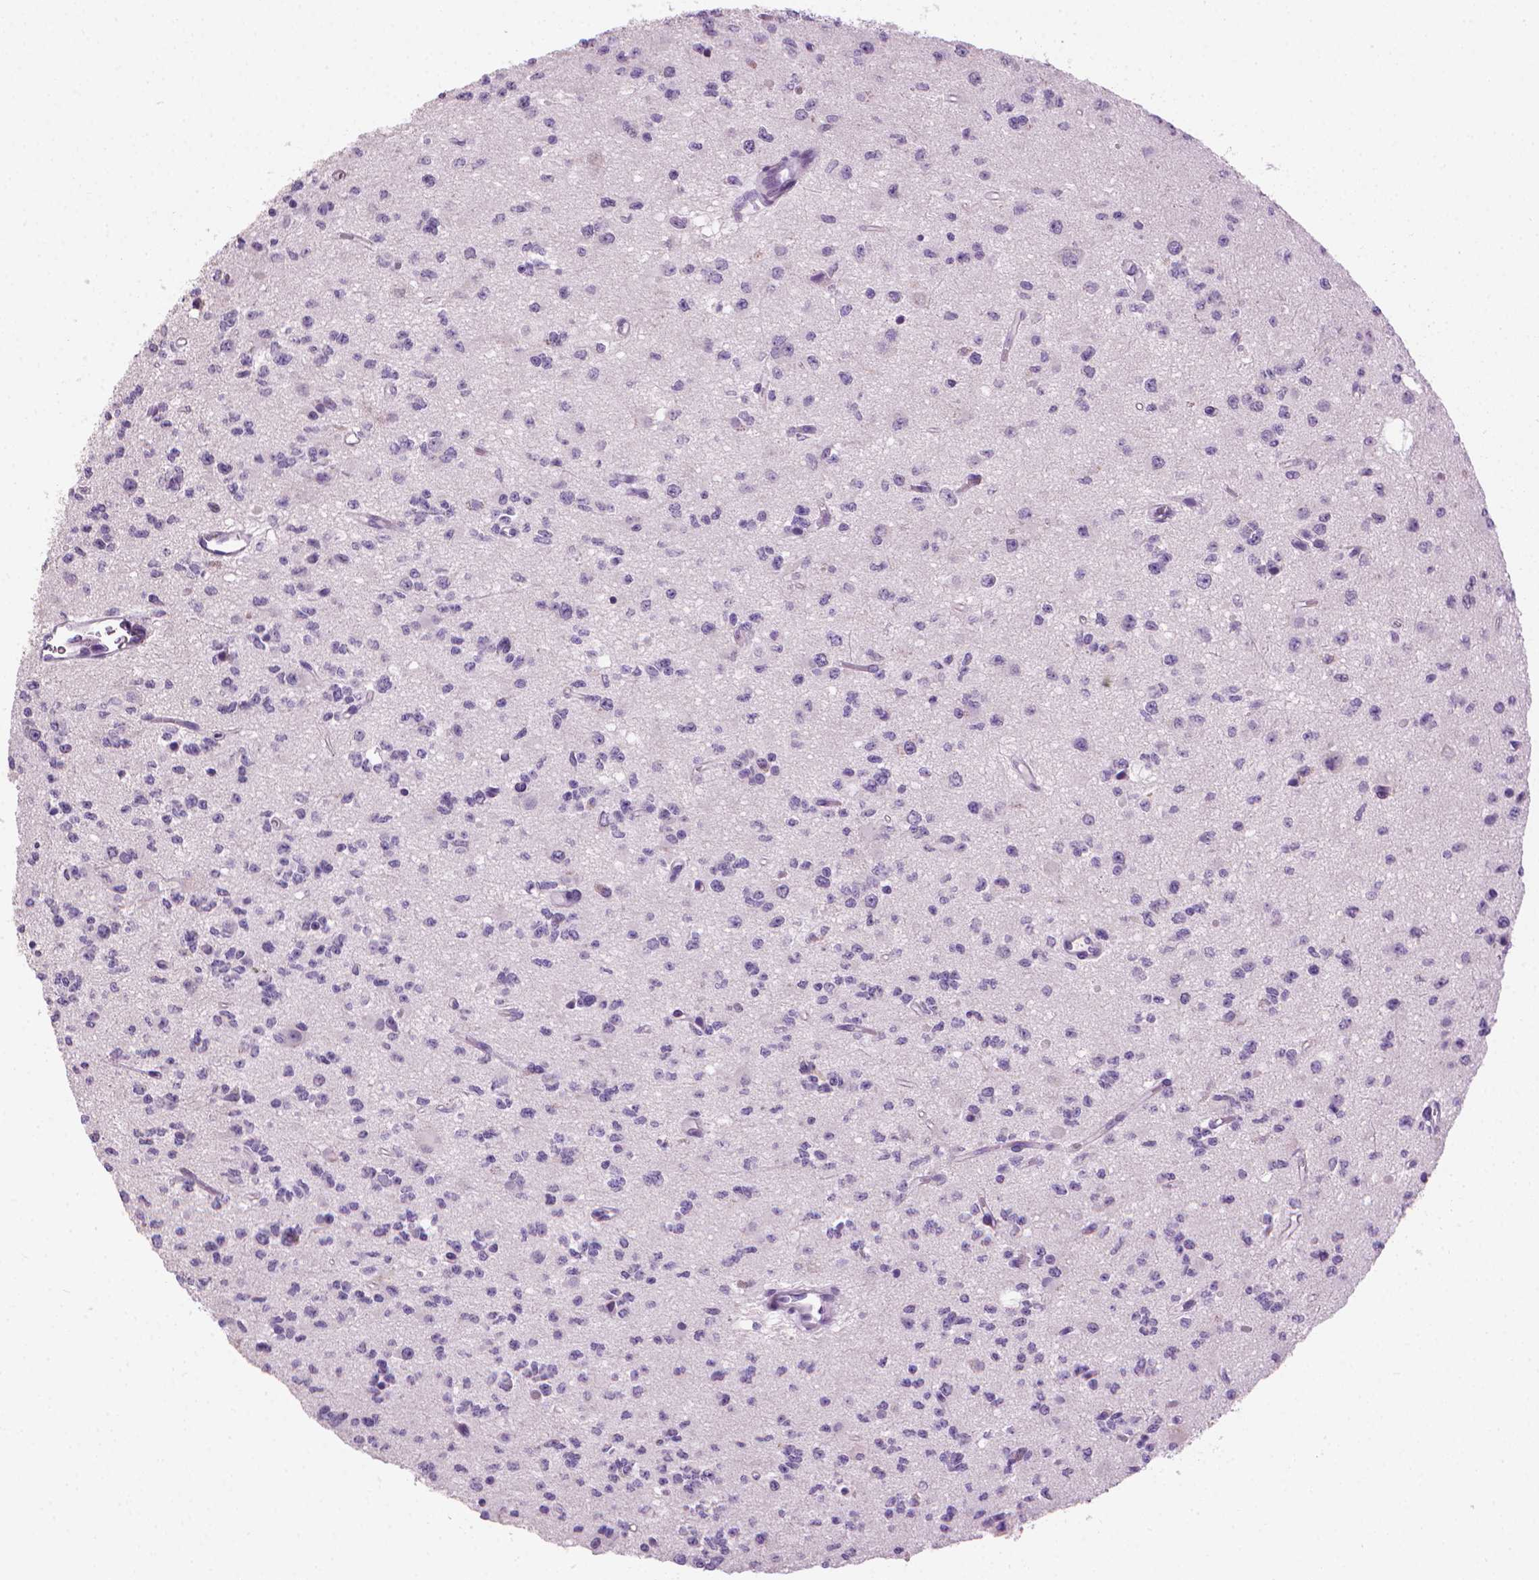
{"staining": {"intensity": "negative", "quantity": "none", "location": "none"}, "tissue": "glioma", "cell_type": "Tumor cells", "image_type": "cancer", "snomed": [{"axis": "morphology", "description": "Glioma, malignant, Low grade"}, {"axis": "topography", "description": "Brain"}], "caption": "Tumor cells show no significant protein expression in malignant low-grade glioma. Nuclei are stained in blue.", "gene": "MLANA", "patient": {"sex": "female", "age": 45}}